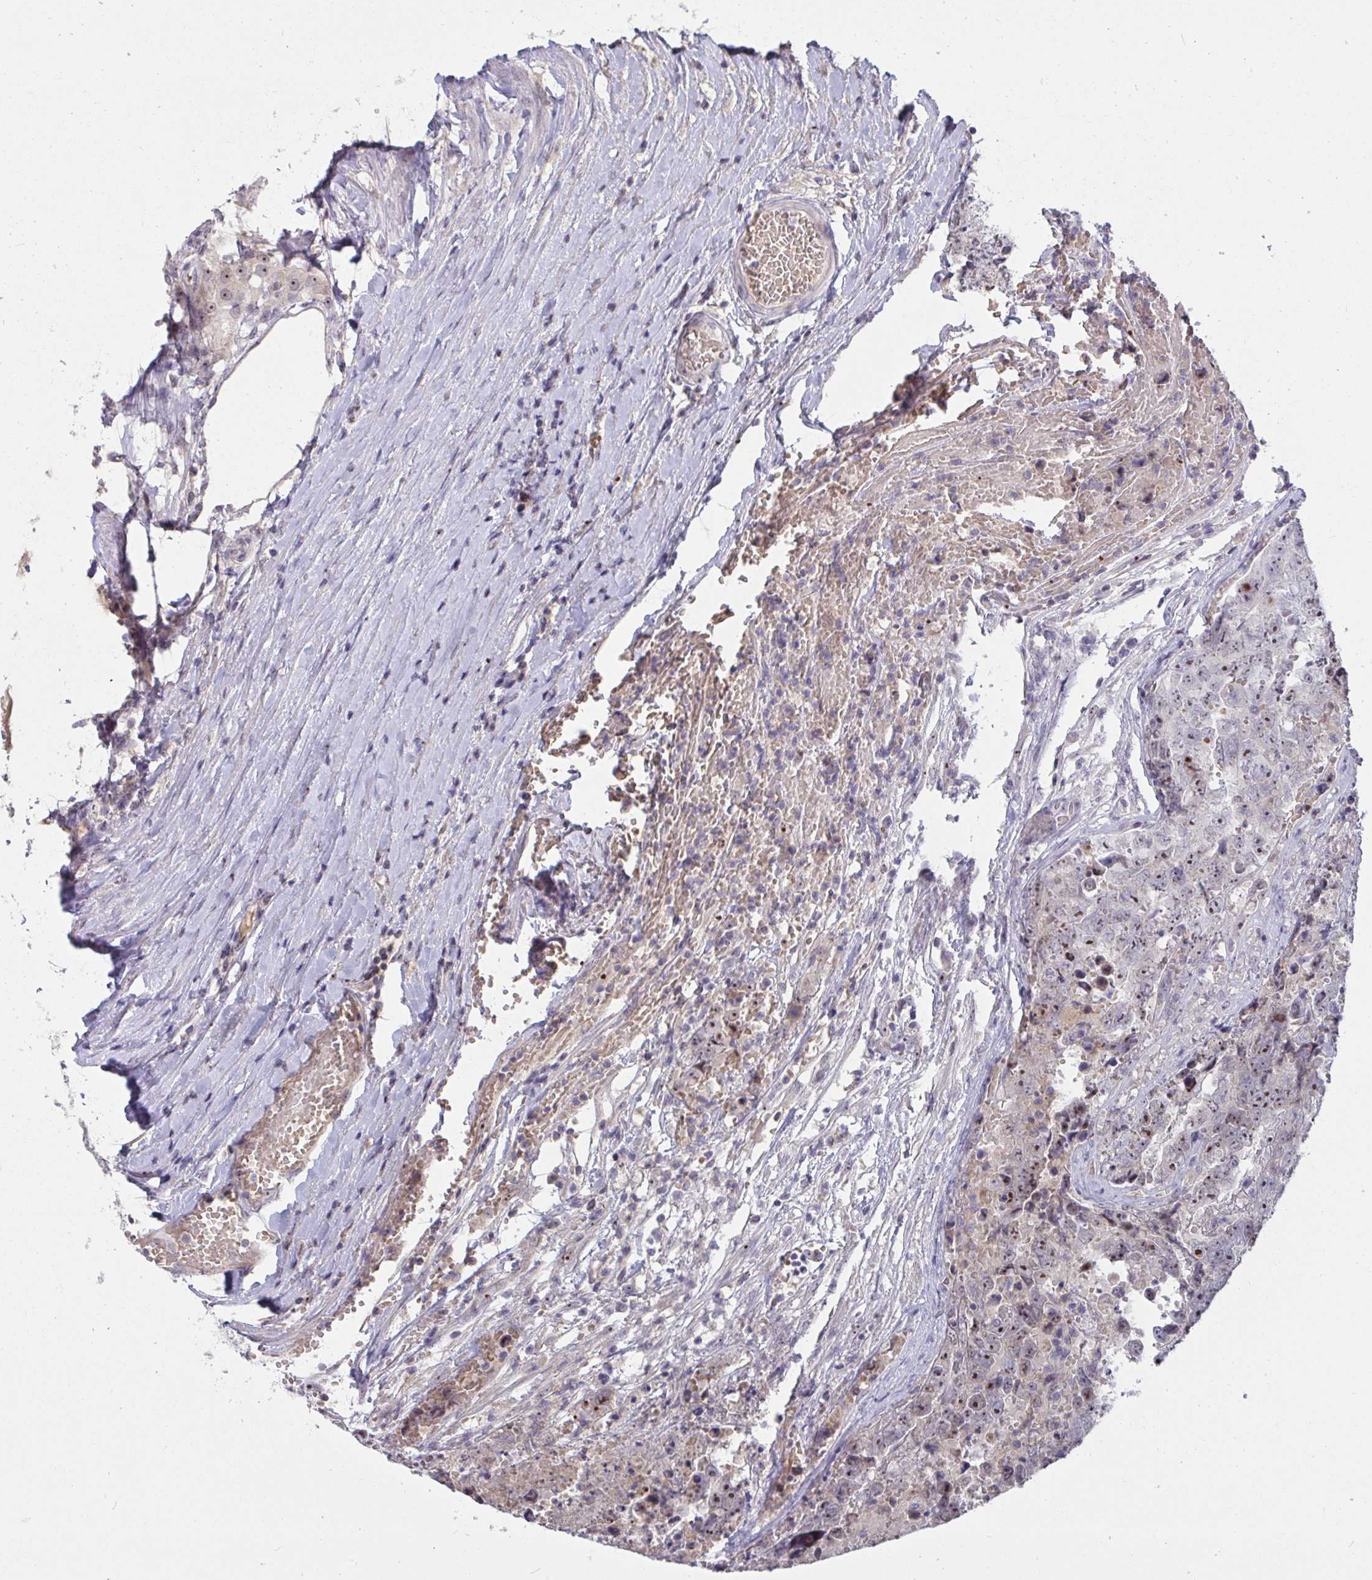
{"staining": {"intensity": "moderate", "quantity": ">75%", "location": "nuclear"}, "tissue": "testis cancer", "cell_type": "Tumor cells", "image_type": "cancer", "snomed": [{"axis": "morphology", "description": "Normal tissue, NOS"}, {"axis": "morphology", "description": "Carcinoma, Embryonal, NOS"}, {"axis": "topography", "description": "Testis"}, {"axis": "topography", "description": "Epididymis"}], "caption": "Immunohistochemistry (DAB) staining of embryonal carcinoma (testis) reveals moderate nuclear protein staining in approximately >75% of tumor cells.", "gene": "MYC", "patient": {"sex": "male", "age": 25}}